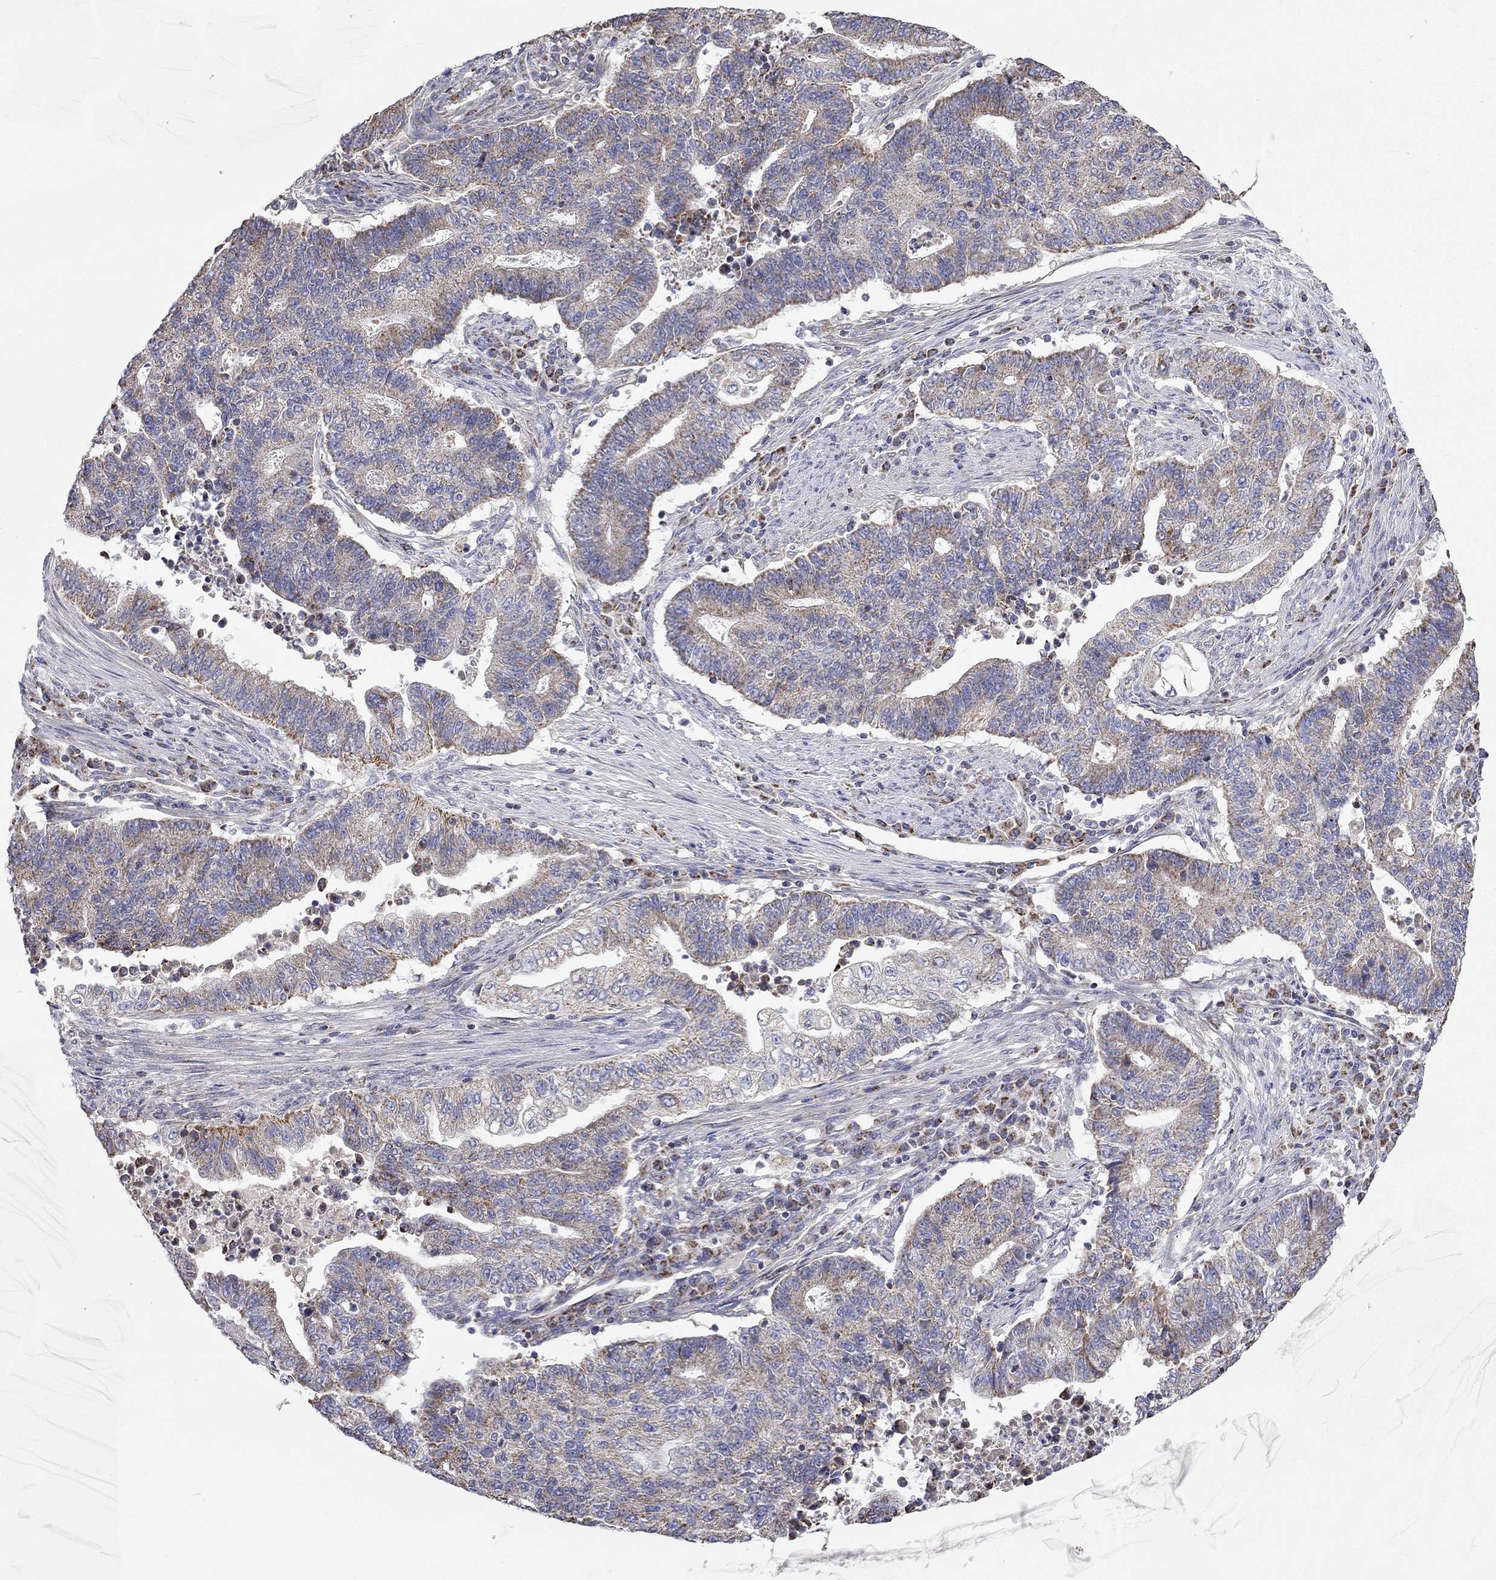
{"staining": {"intensity": "moderate", "quantity": "<25%", "location": "cytoplasmic/membranous"}, "tissue": "endometrial cancer", "cell_type": "Tumor cells", "image_type": "cancer", "snomed": [{"axis": "morphology", "description": "Adenocarcinoma, NOS"}, {"axis": "topography", "description": "Uterus"}, {"axis": "topography", "description": "Endometrium"}], "caption": "Endometrial adenocarcinoma was stained to show a protein in brown. There is low levels of moderate cytoplasmic/membranous expression in approximately <25% of tumor cells. The staining was performed using DAB (3,3'-diaminobenzidine), with brown indicating positive protein expression. Nuclei are stained blue with hematoxylin.", "gene": "RCAN1", "patient": {"sex": "female", "age": 54}}